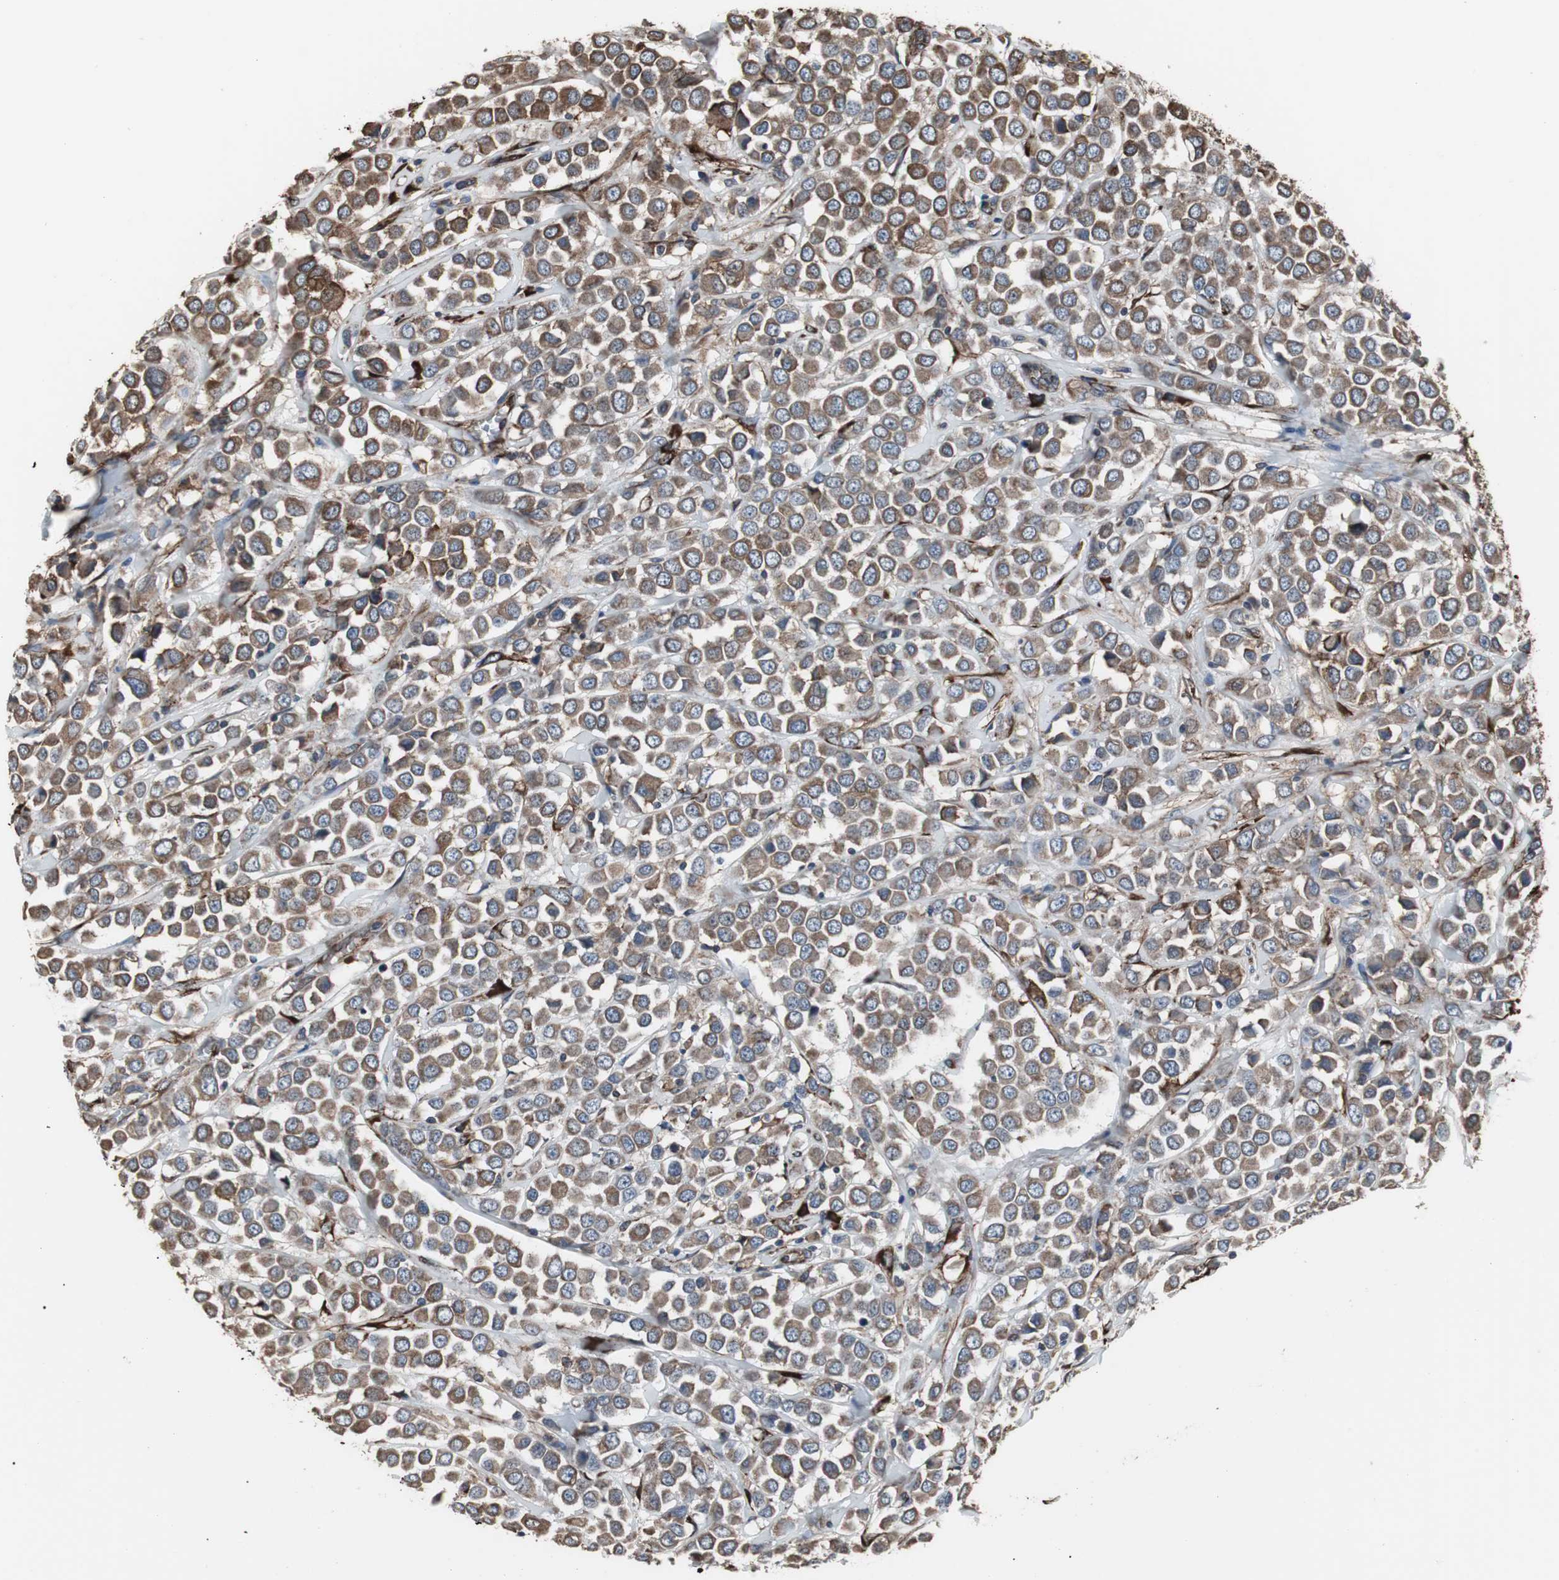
{"staining": {"intensity": "moderate", "quantity": ">75%", "location": "cytoplasmic/membranous"}, "tissue": "breast cancer", "cell_type": "Tumor cells", "image_type": "cancer", "snomed": [{"axis": "morphology", "description": "Duct carcinoma"}, {"axis": "topography", "description": "Breast"}], "caption": "IHC micrograph of neoplastic tissue: human intraductal carcinoma (breast) stained using immunohistochemistry (IHC) demonstrates medium levels of moderate protein expression localized specifically in the cytoplasmic/membranous of tumor cells, appearing as a cytoplasmic/membranous brown color.", "gene": "CALU", "patient": {"sex": "female", "age": 61}}